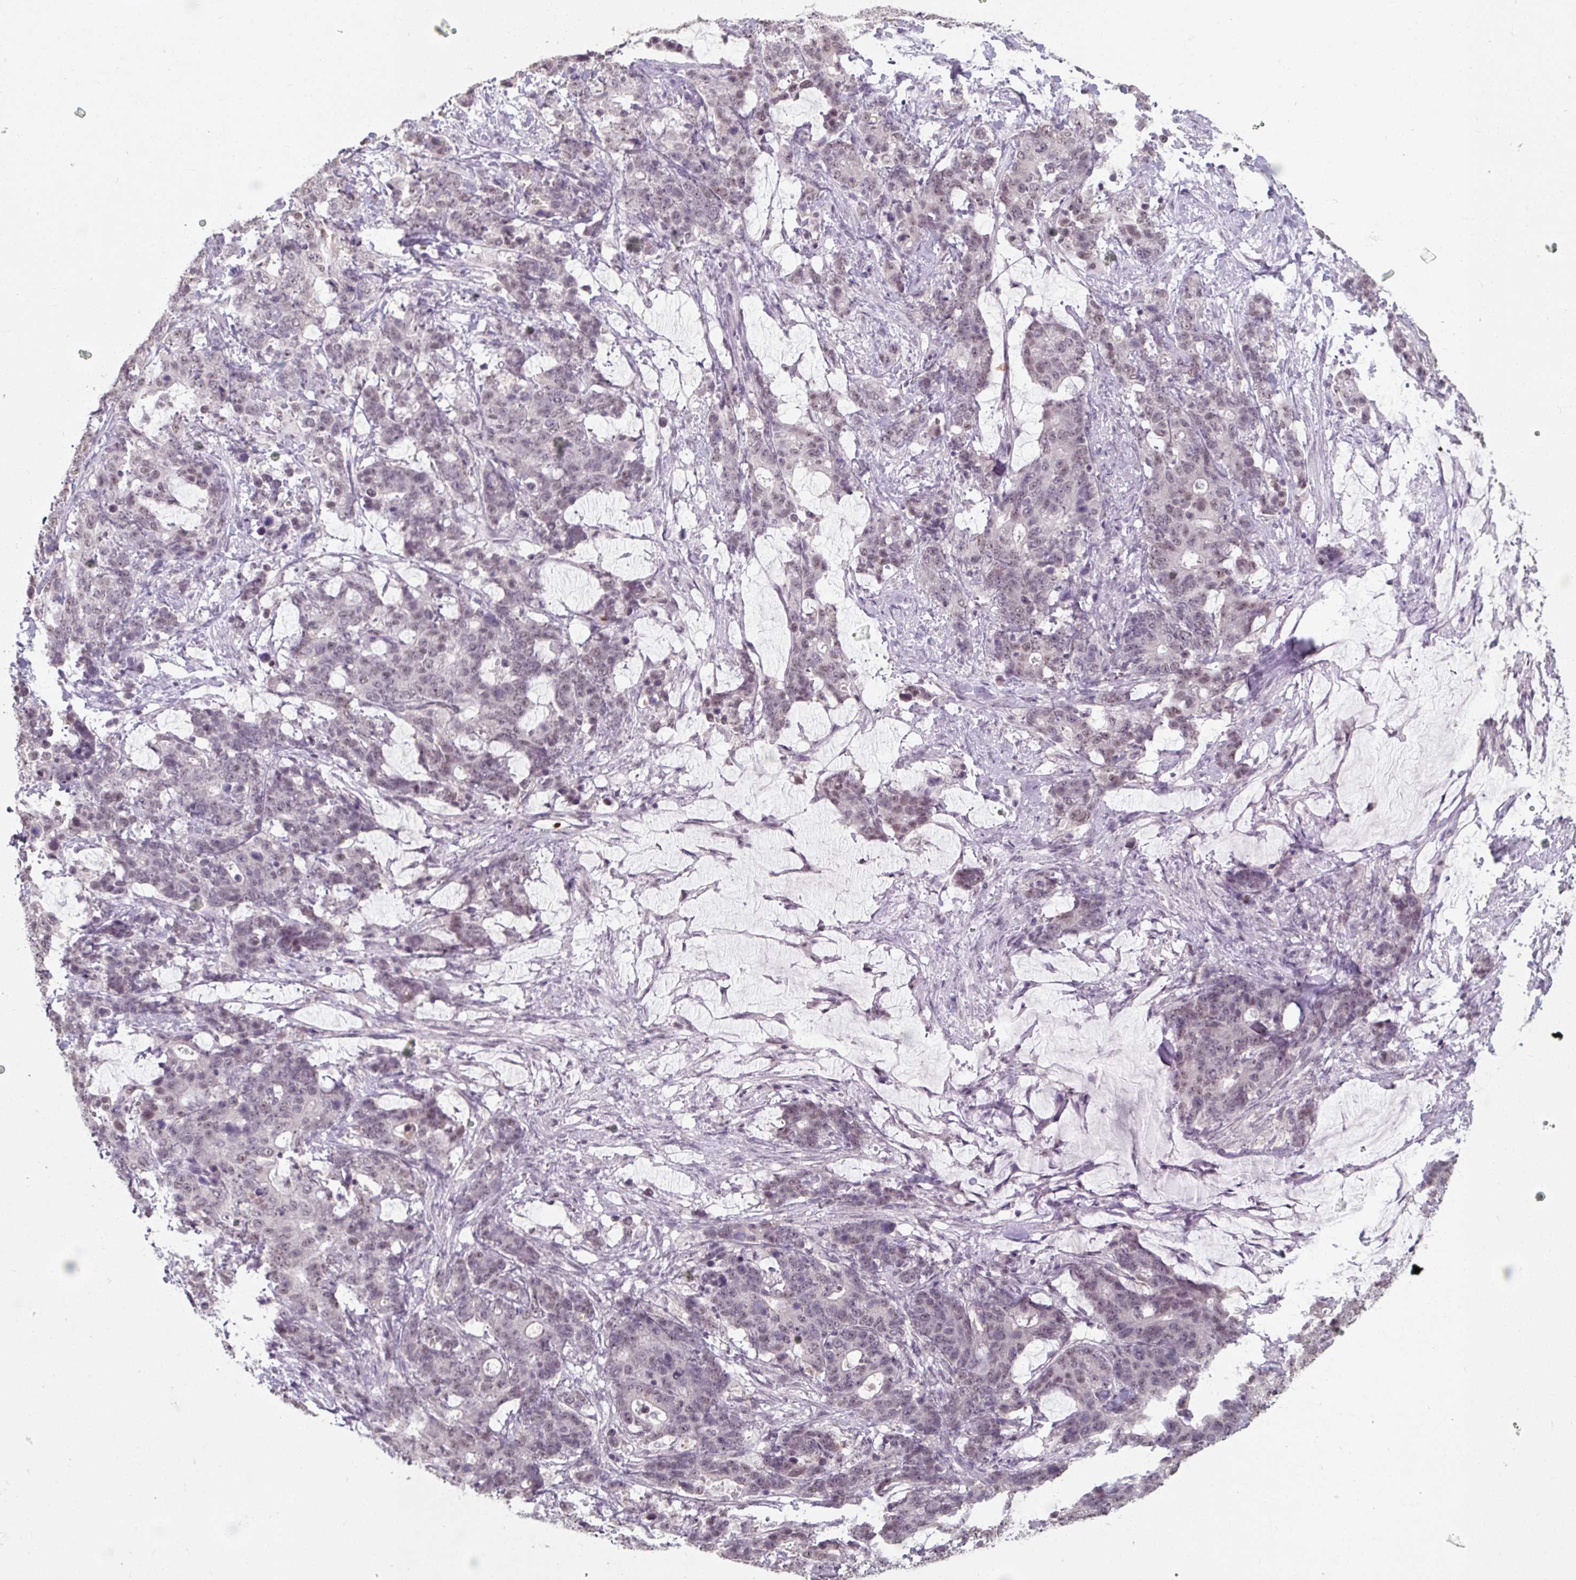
{"staining": {"intensity": "negative", "quantity": "none", "location": "none"}, "tissue": "stomach cancer", "cell_type": "Tumor cells", "image_type": "cancer", "snomed": [{"axis": "morphology", "description": "Normal tissue, NOS"}, {"axis": "morphology", "description": "Adenocarcinoma, NOS"}, {"axis": "topography", "description": "Stomach"}], "caption": "Stomach cancer was stained to show a protein in brown. There is no significant expression in tumor cells. (DAB (3,3'-diaminobenzidine) IHC with hematoxylin counter stain).", "gene": "ZFTRAF1", "patient": {"sex": "female", "age": 64}}